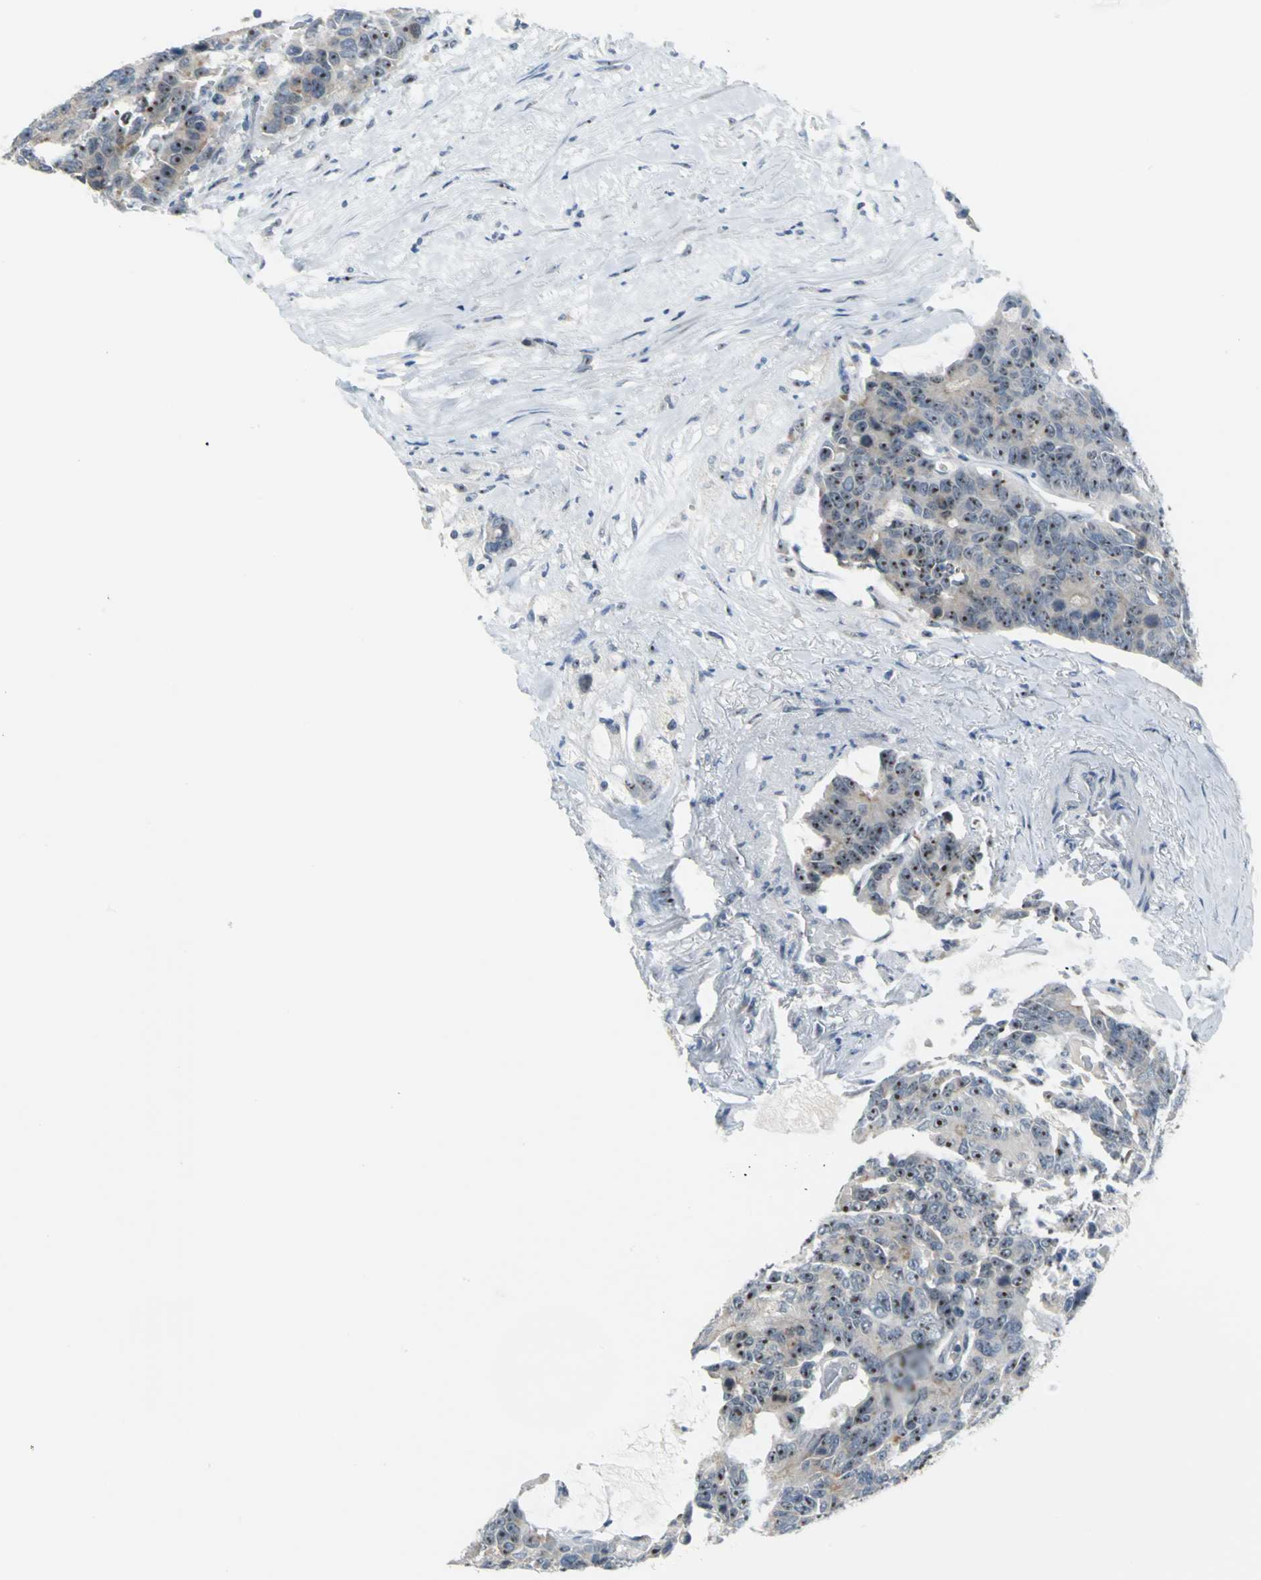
{"staining": {"intensity": "strong", "quantity": ">75%", "location": "nuclear"}, "tissue": "colorectal cancer", "cell_type": "Tumor cells", "image_type": "cancer", "snomed": [{"axis": "morphology", "description": "Adenocarcinoma, NOS"}, {"axis": "topography", "description": "Colon"}], "caption": "Adenocarcinoma (colorectal) stained with DAB immunohistochemistry (IHC) shows high levels of strong nuclear staining in approximately >75% of tumor cells.", "gene": "MYBBP1A", "patient": {"sex": "female", "age": 86}}